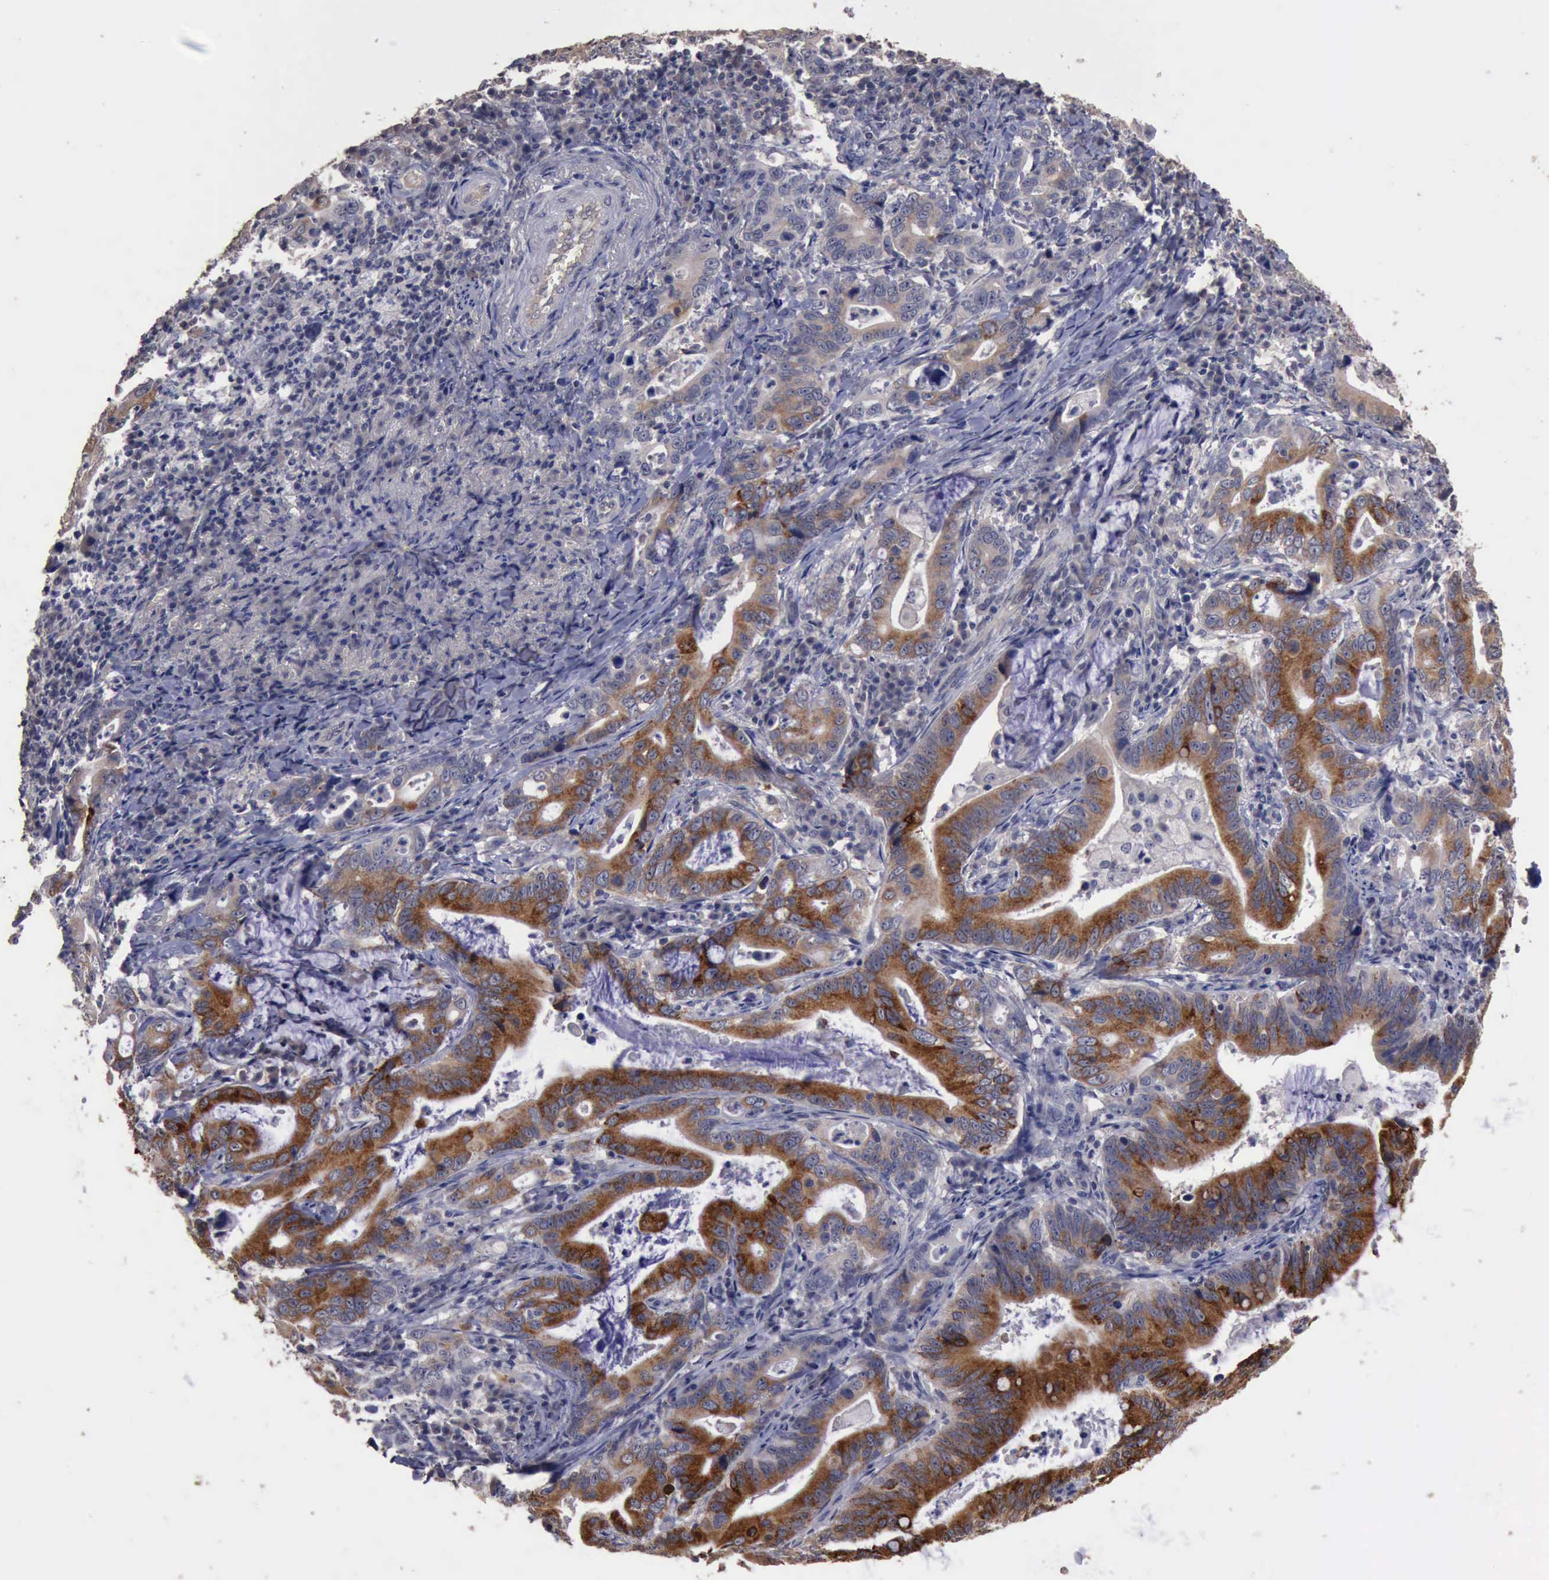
{"staining": {"intensity": "strong", "quantity": "25%-75%", "location": "cytoplasmic/membranous"}, "tissue": "stomach cancer", "cell_type": "Tumor cells", "image_type": "cancer", "snomed": [{"axis": "morphology", "description": "Adenocarcinoma, NOS"}, {"axis": "topography", "description": "Stomach, upper"}], "caption": "Tumor cells show strong cytoplasmic/membranous staining in approximately 25%-75% of cells in adenocarcinoma (stomach).", "gene": "CRKL", "patient": {"sex": "male", "age": 63}}